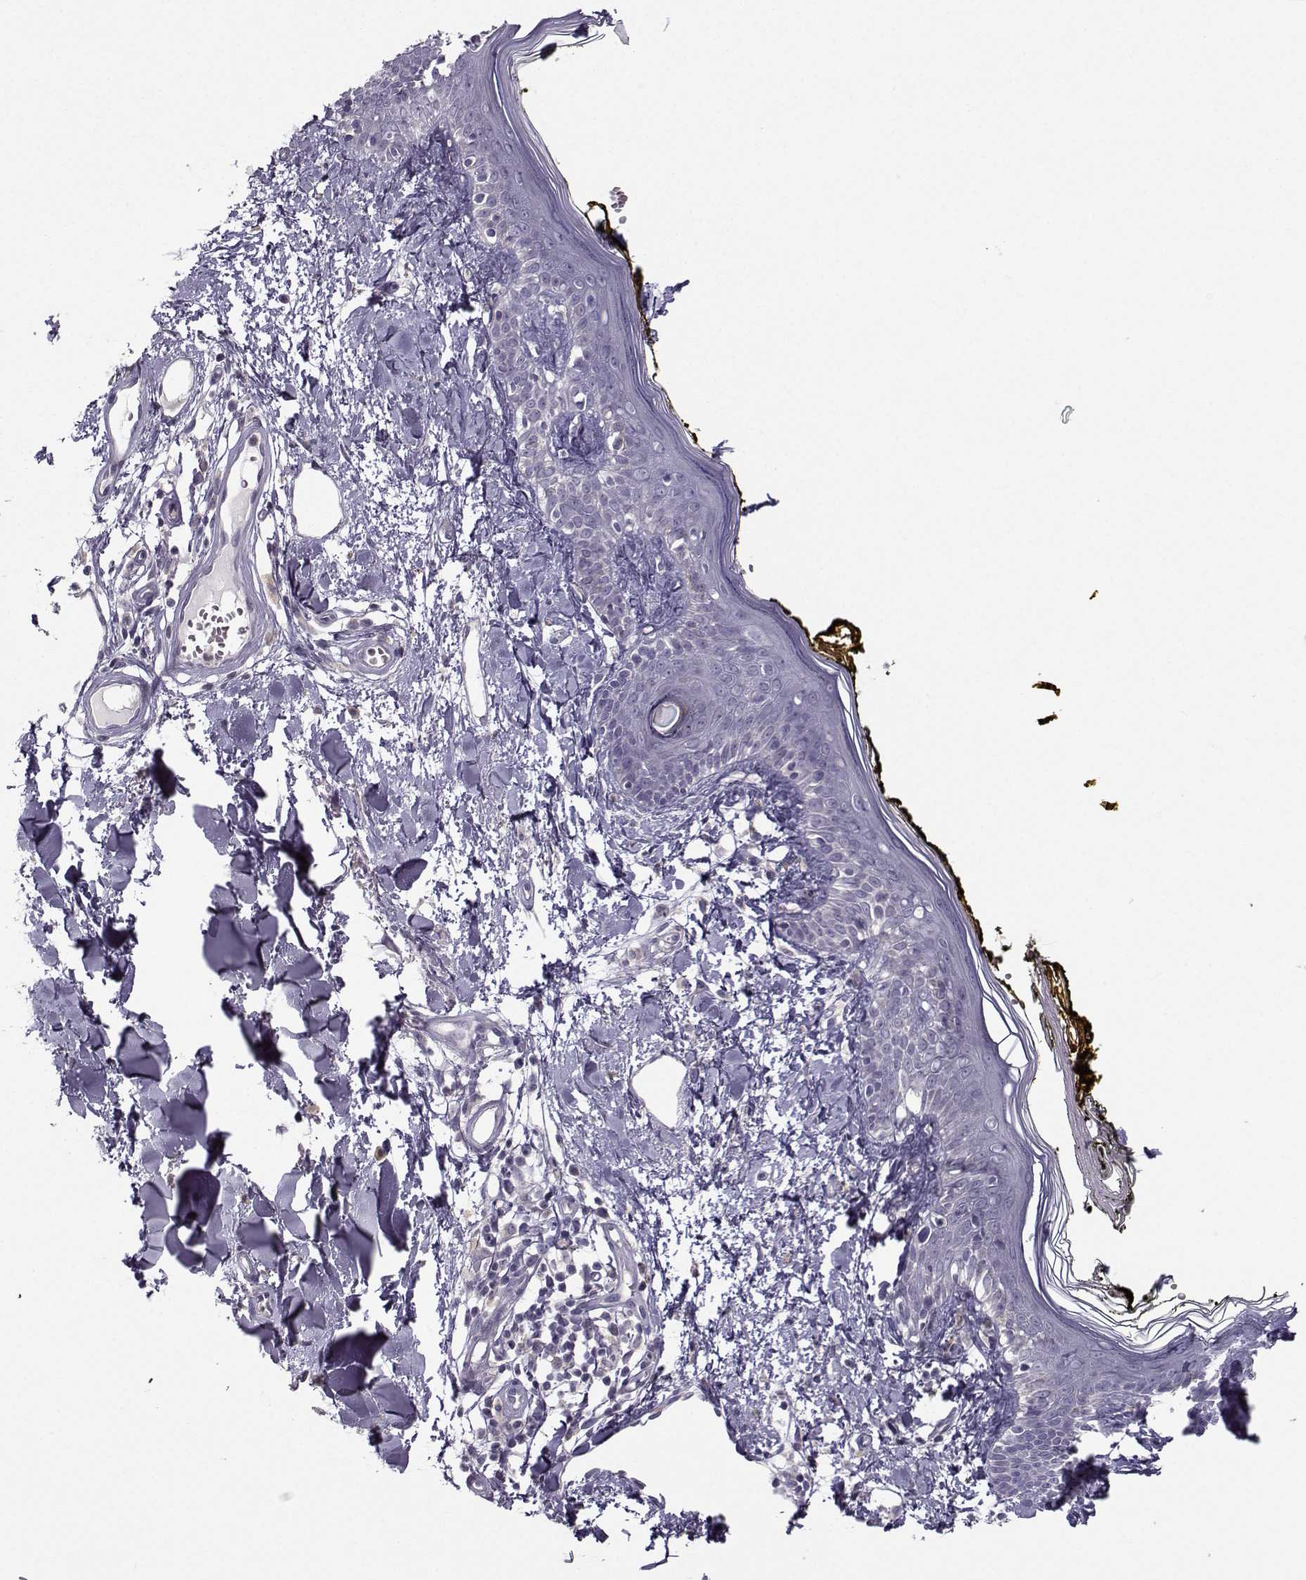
{"staining": {"intensity": "negative", "quantity": "none", "location": "none"}, "tissue": "skin", "cell_type": "Fibroblasts", "image_type": "normal", "snomed": [{"axis": "morphology", "description": "Normal tissue, NOS"}, {"axis": "topography", "description": "Skin"}], "caption": "This is a histopathology image of immunohistochemistry staining of unremarkable skin, which shows no staining in fibroblasts. (Immunohistochemistry, brightfield microscopy, high magnification).", "gene": "FCAMR", "patient": {"sex": "male", "age": 76}}